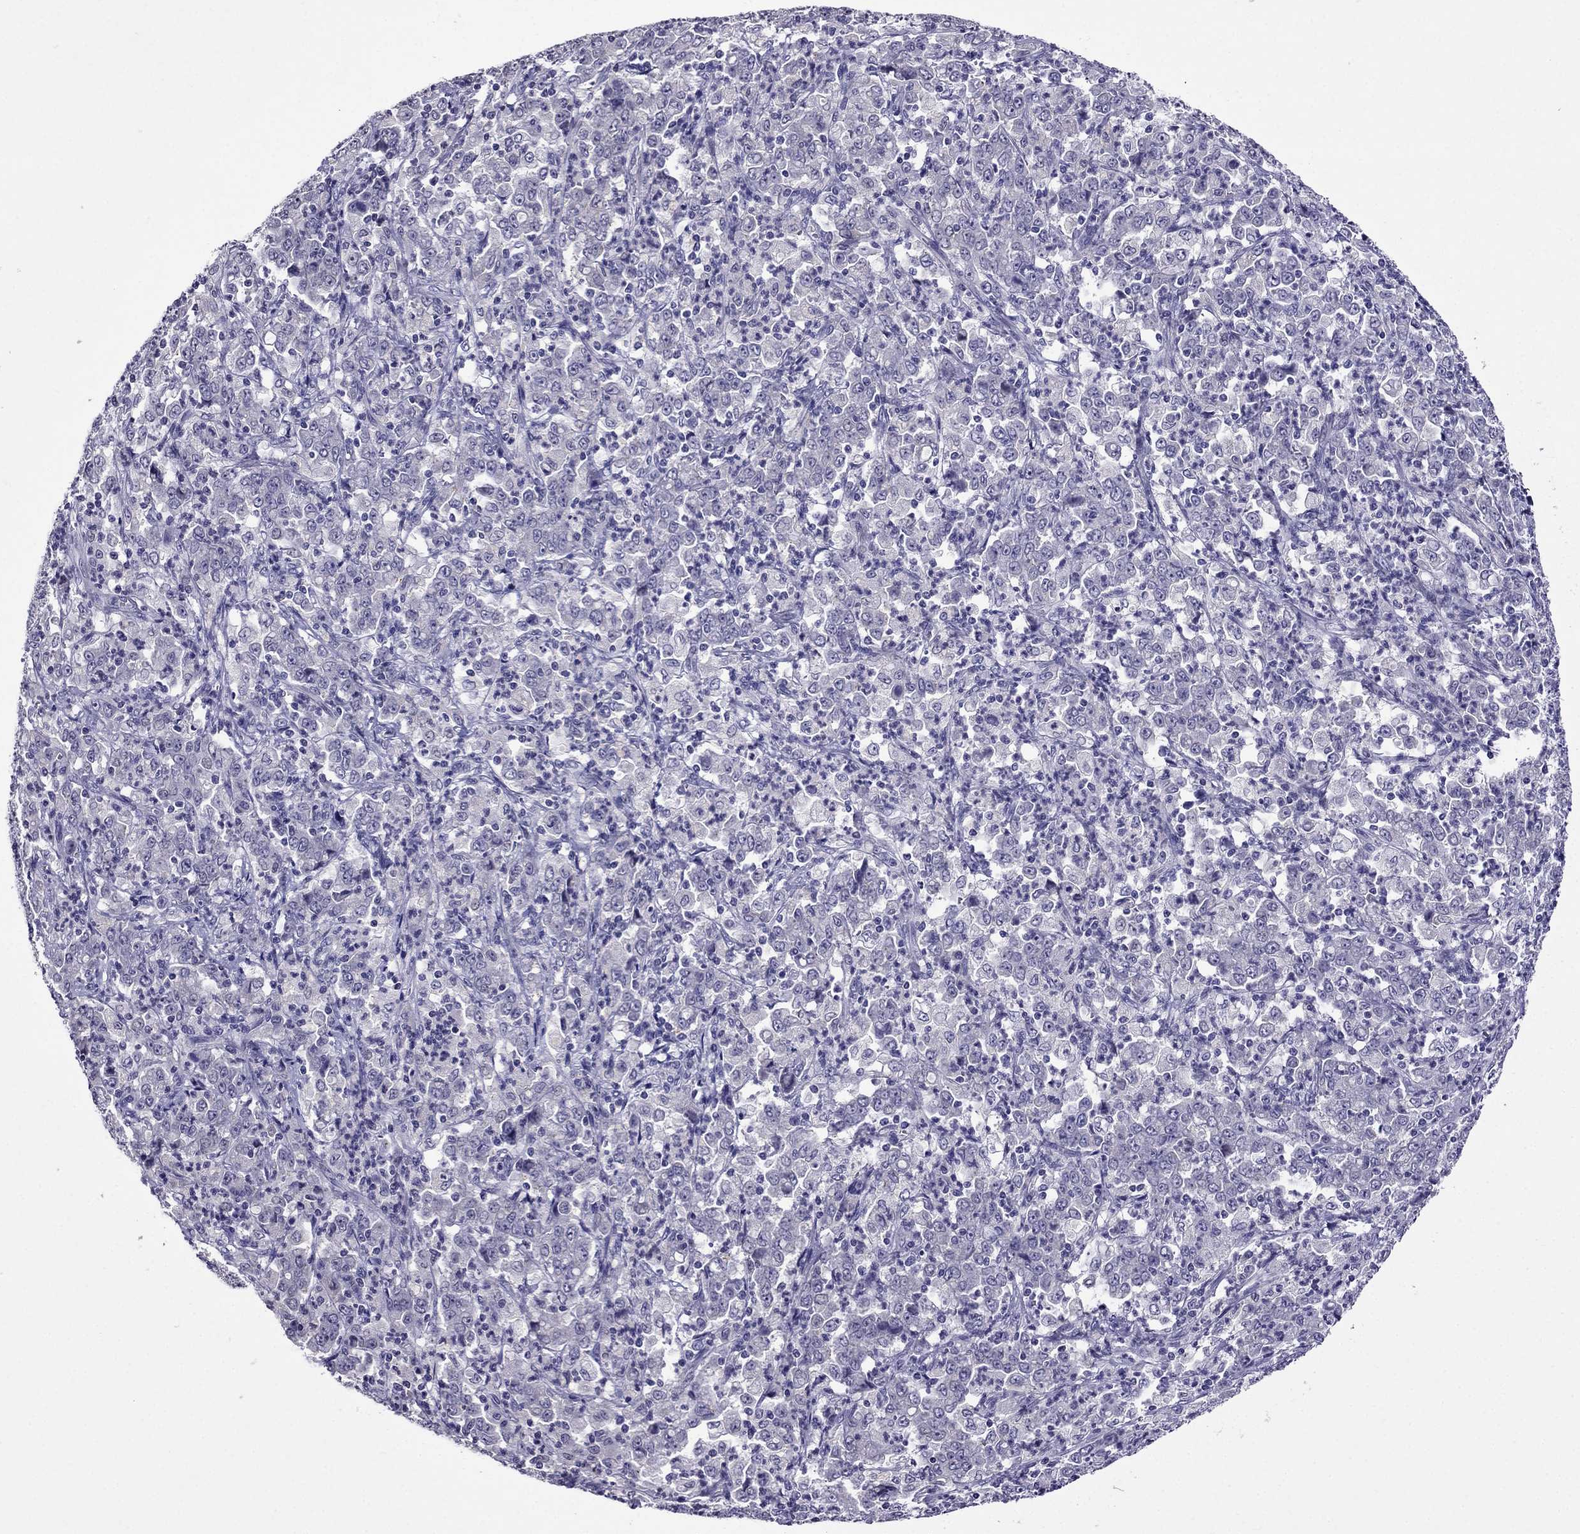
{"staining": {"intensity": "negative", "quantity": "none", "location": "none"}, "tissue": "stomach cancer", "cell_type": "Tumor cells", "image_type": "cancer", "snomed": [{"axis": "morphology", "description": "Adenocarcinoma, NOS"}, {"axis": "topography", "description": "Stomach, lower"}], "caption": "The image demonstrates no significant expression in tumor cells of stomach cancer (adenocarcinoma).", "gene": "SPTBN4", "patient": {"sex": "female", "age": 71}}